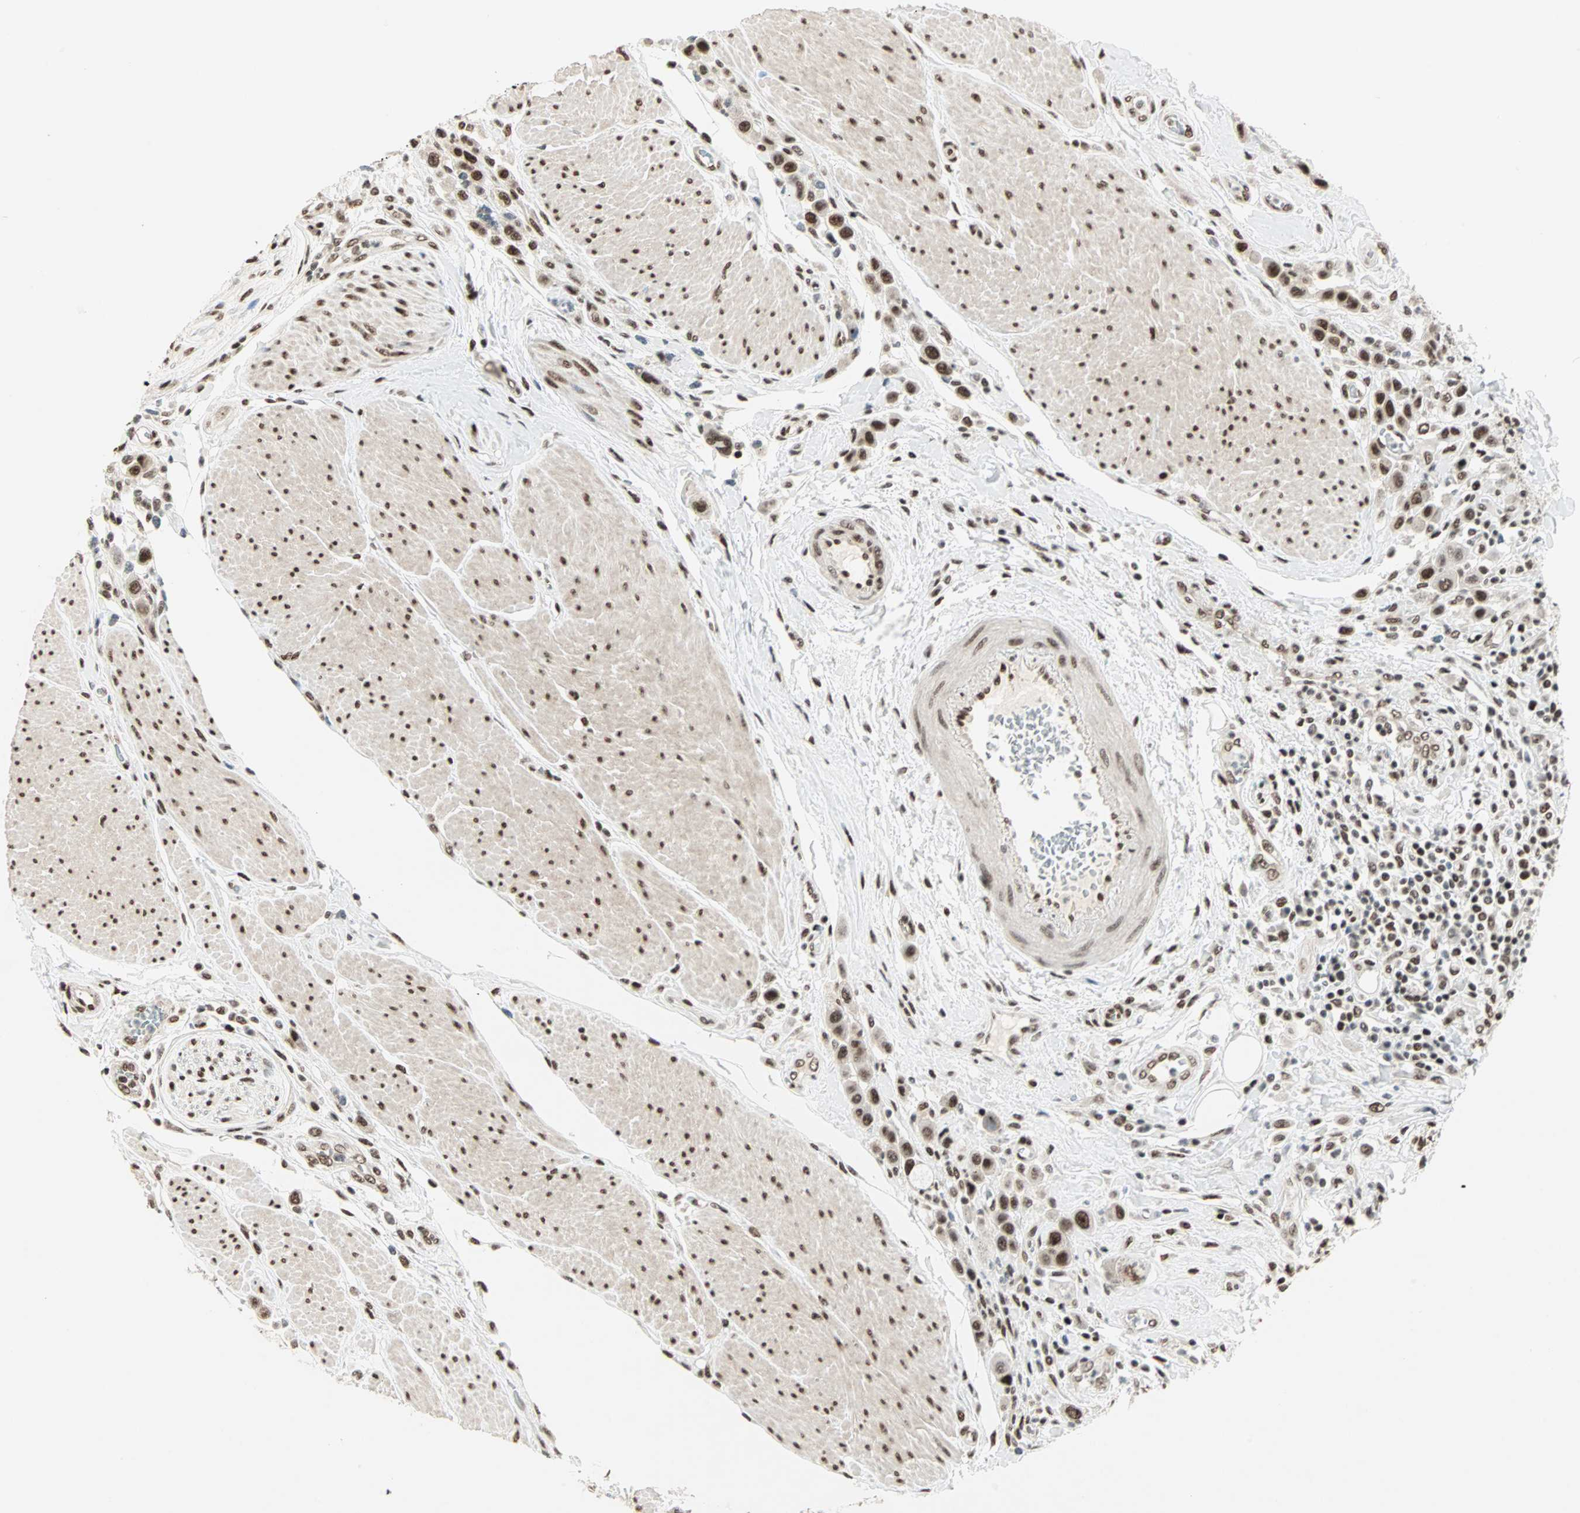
{"staining": {"intensity": "strong", "quantity": ">75%", "location": "nuclear"}, "tissue": "urothelial cancer", "cell_type": "Tumor cells", "image_type": "cancer", "snomed": [{"axis": "morphology", "description": "Urothelial carcinoma, High grade"}, {"axis": "topography", "description": "Urinary bladder"}], "caption": "About >75% of tumor cells in human high-grade urothelial carcinoma exhibit strong nuclear protein expression as visualized by brown immunohistochemical staining.", "gene": "BLM", "patient": {"sex": "male", "age": 50}}